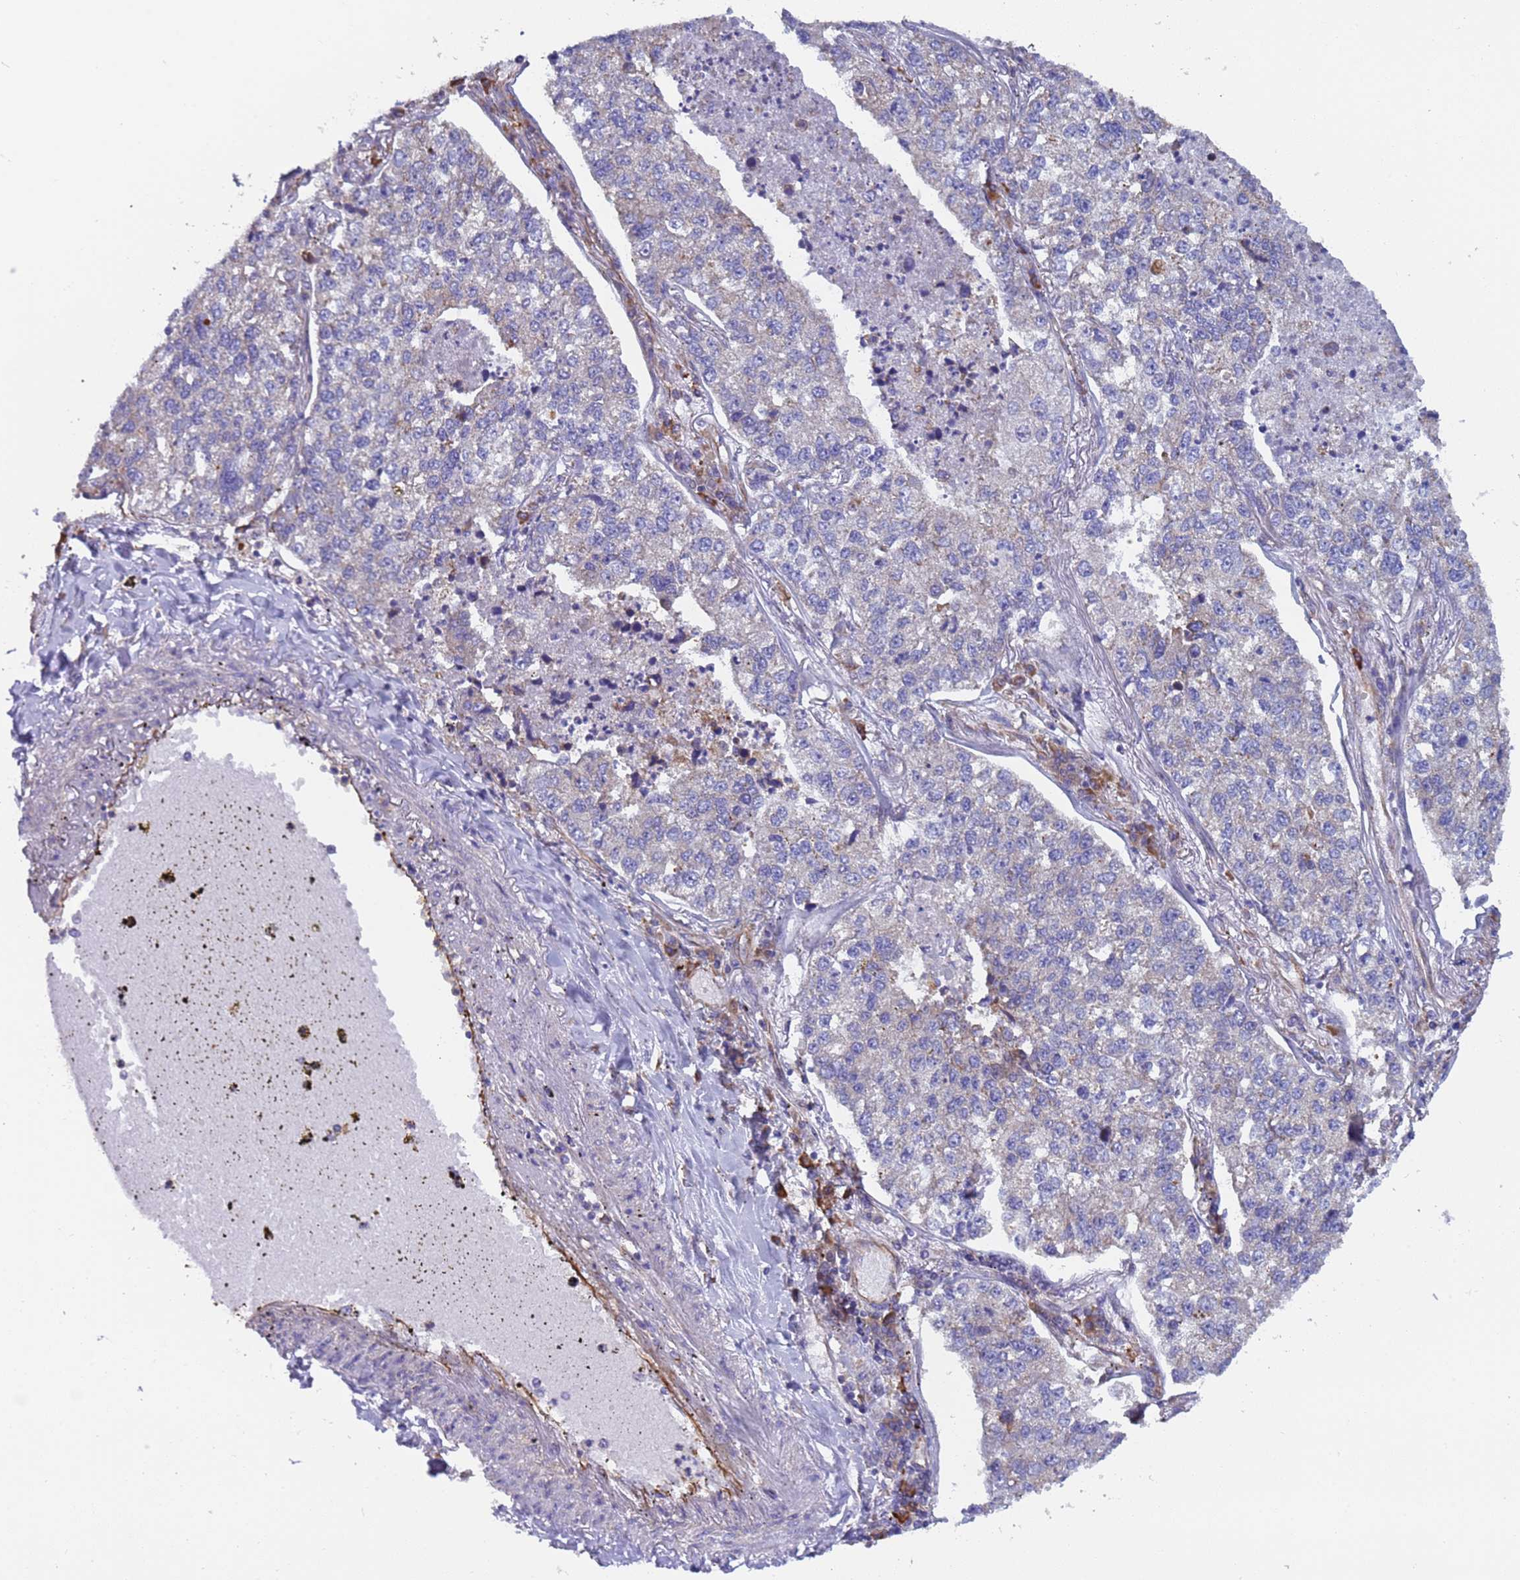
{"staining": {"intensity": "negative", "quantity": "none", "location": "none"}, "tissue": "lung cancer", "cell_type": "Tumor cells", "image_type": "cancer", "snomed": [{"axis": "morphology", "description": "Adenocarcinoma, NOS"}, {"axis": "topography", "description": "Lung"}], "caption": "High power microscopy micrograph of an IHC image of adenocarcinoma (lung), revealing no significant expression in tumor cells.", "gene": "NUDT12", "patient": {"sex": "male", "age": 49}}